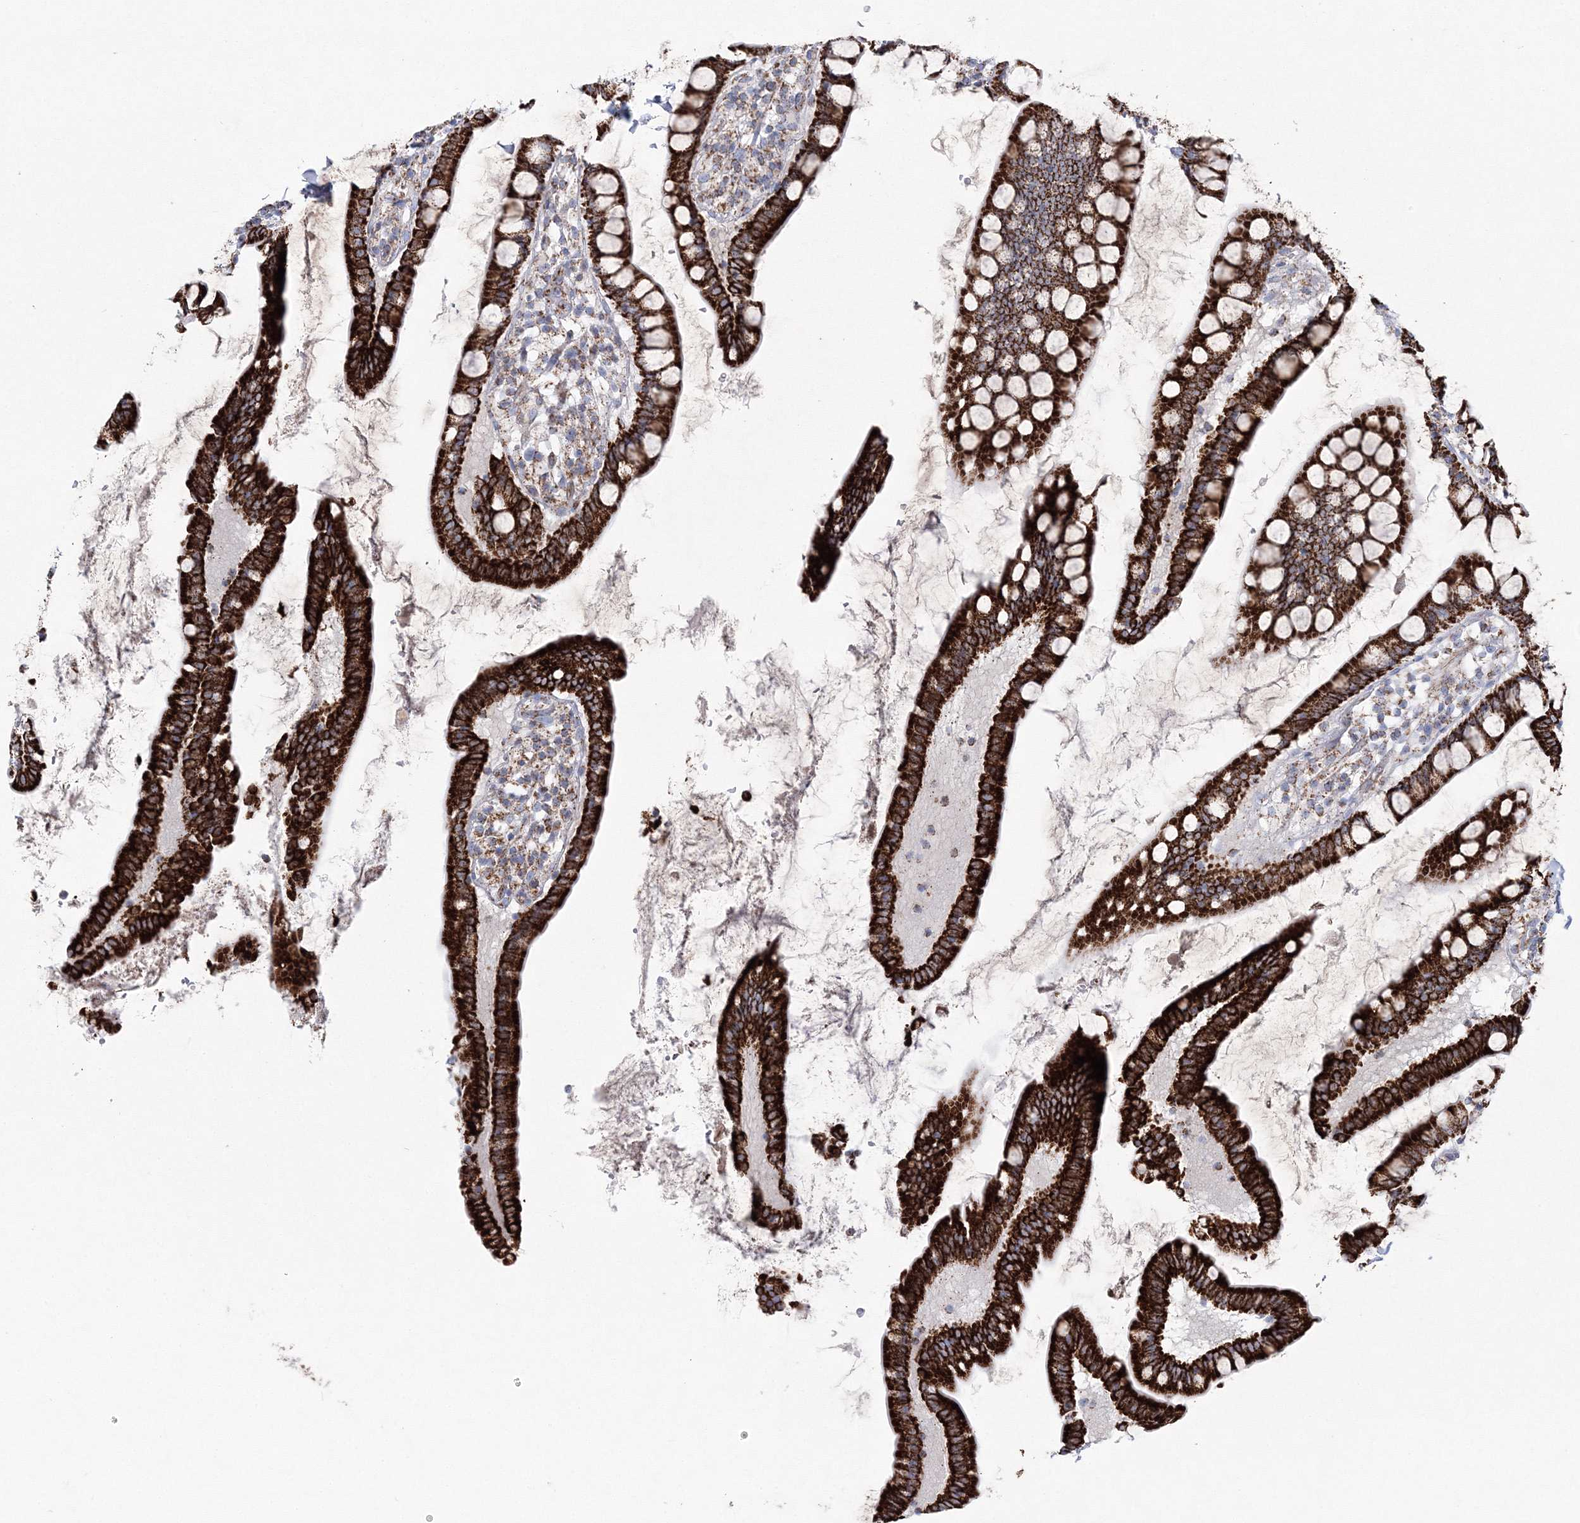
{"staining": {"intensity": "strong", "quantity": ">75%", "location": "cytoplasmic/membranous"}, "tissue": "small intestine", "cell_type": "Glandular cells", "image_type": "normal", "snomed": [{"axis": "morphology", "description": "Normal tissue, NOS"}, {"axis": "topography", "description": "Small intestine"}], "caption": "Brown immunohistochemical staining in benign small intestine reveals strong cytoplasmic/membranous expression in about >75% of glandular cells. (DAB = brown stain, brightfield microscopy at high magnification).", "gene": "HIBCH", "patient": {"sex": "female", "age": 84}}